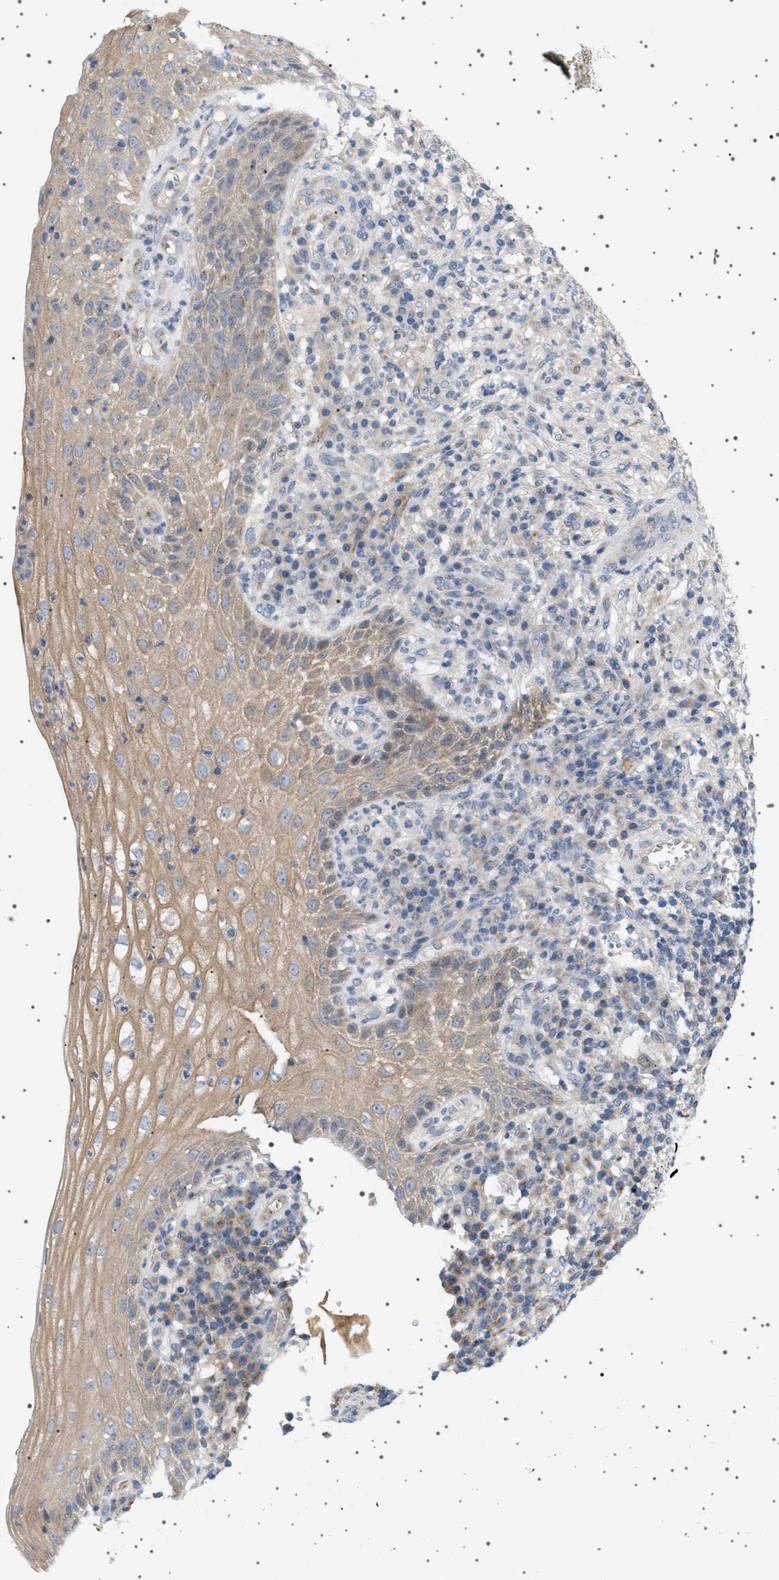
{"staining": {"intensity": "moderate", "quantity": "25%-75%", "location": "cytoplasmic/membranous"}, "tissue": "cervical cancer", "cell_type": "Tumor cells", "image_type": "cancer", "snomed": [{"axis": "morphology", "description": "Squamous cell carcinoma, NOS"}, {"axis": "topography", "description": "Cervix"}], "caption": "Approximately 25%-75% of tumor cells in cervical cancer (squamous cell carcinoma) exhibit moderate cytoplasmic/membranous protein positivity as visualized by brown immunohistochemical staining.", "gene": "ADCY10", "patient": {"sex": "female", "age": 34}}